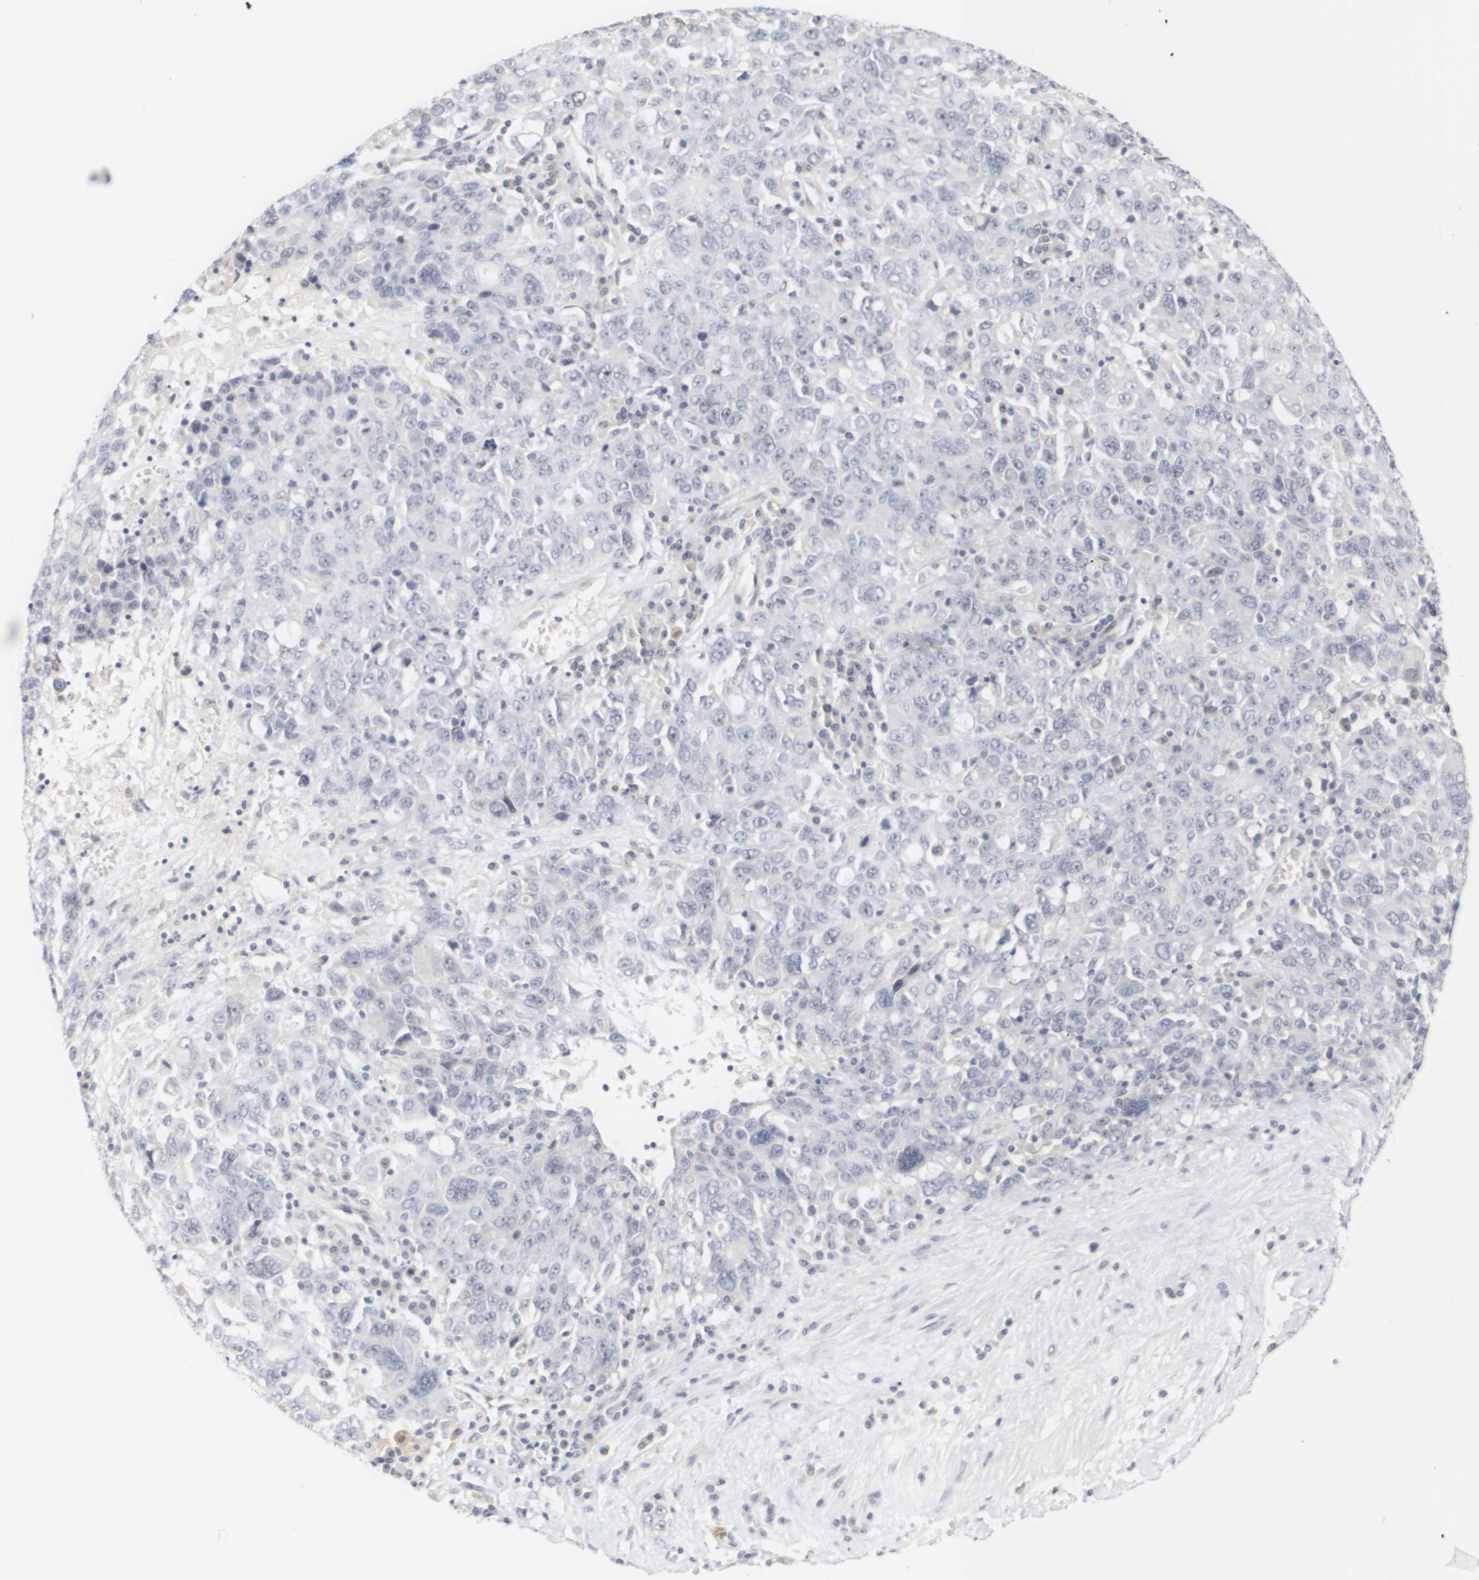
{"staining": {"intensity": "negative", "quantity": "none", "location": "none"}, "tissue": "ovarian cancer", "cell_type": "Tumor cells", "image_type": "cancer", "snomed": [{"axis": "morphology", "description": "Carcinoma, endometroid"}, {"axis": "topography", "description": "Ovary"}], "caption": "This is a histopathology image of immunohistochemistry staining of ovarian cancer, which shows no positivity in tumor cells.", "gene": "CYB561", "patient": {"sex": "female", "age": 62}}